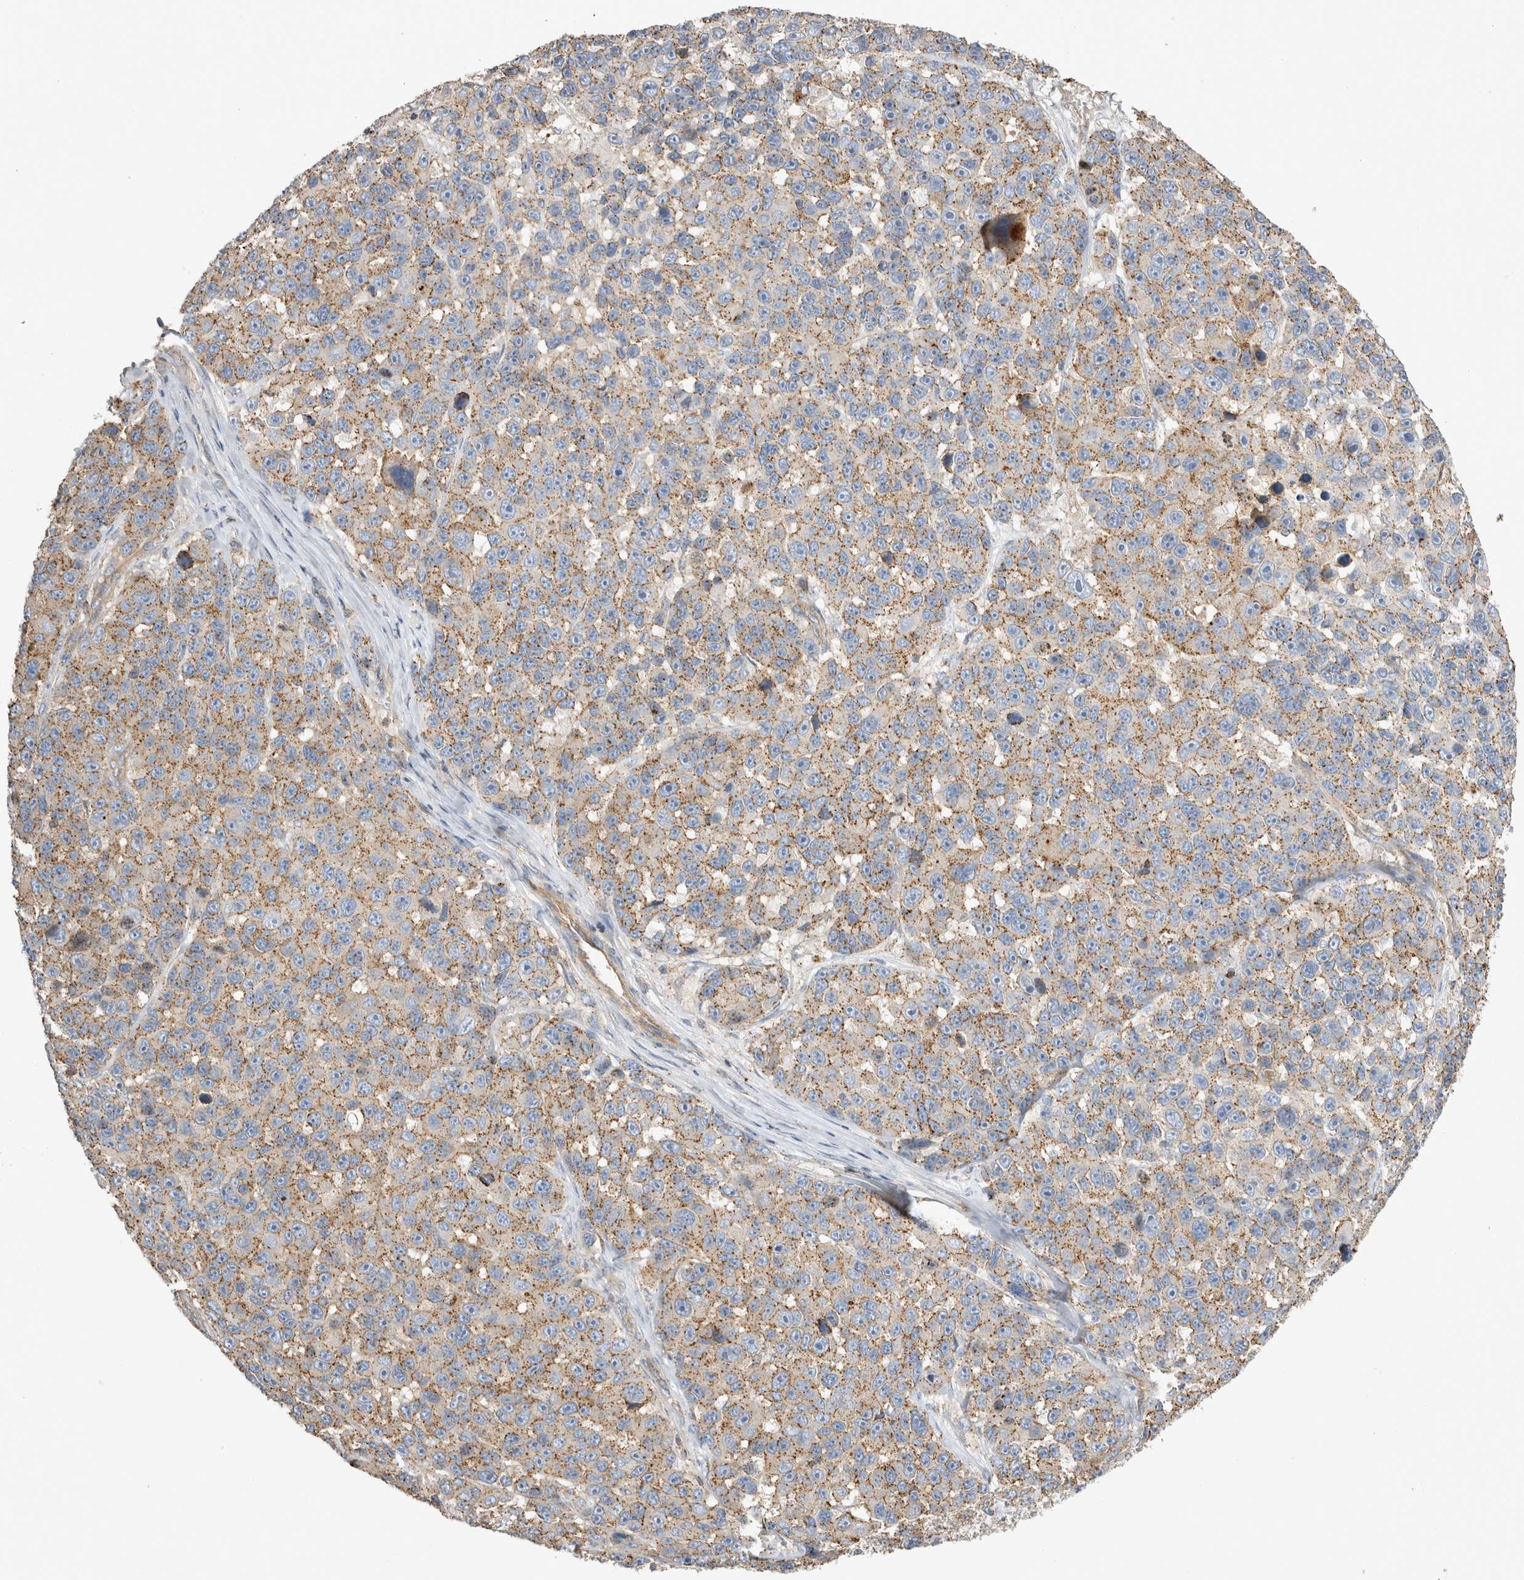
{"staining": {"intensity": "weak", "quantity": ">75%", "location": "cytoplasmic/membranous"}, "tissue": "melanoma", "cell_type": "Tumor cells", "image_type": "cancer", "snomed": [{"axis": "morphology", "description": "Malignant melanoma, NOS"}, {"axis": "topography", "description": "Skin"}], "caption": "DAB (3,3'-diaminobenzidine) immunohistochemical staining of human melanoma shows weak cytoplasmic/membranous protein positivity in about >75% of tumor cells. (brown staining indicates protein expression, while blue staining denotes nuclei).", "gene": "CHMP6", "patient": {"sex": "male", "age": 53}}